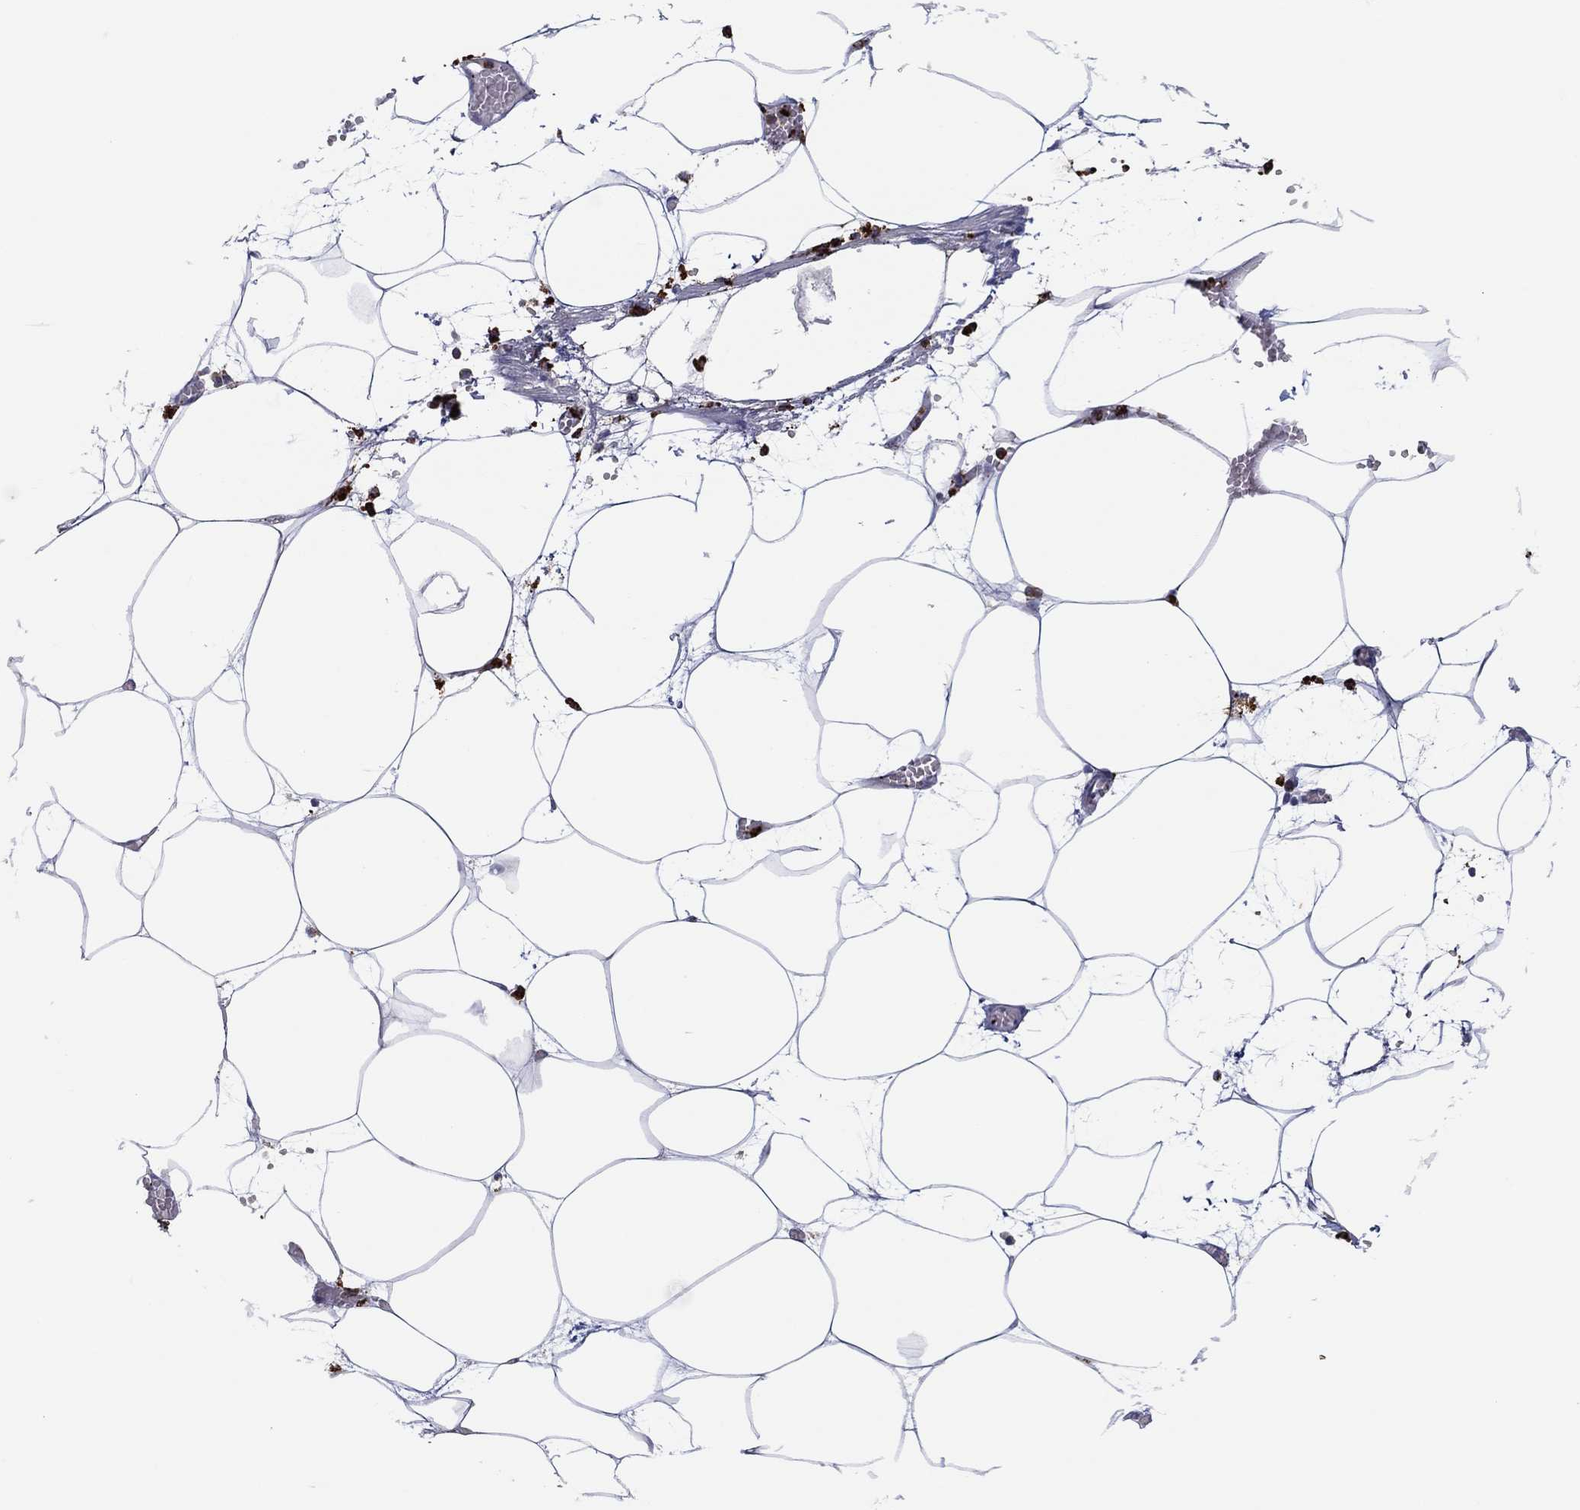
{"staining": {"intensity": "negative", "quantity": "none", "location": "none"}, "tissue": "adipose tissue", "cell_type": "Adipocytes", "image_type": "normal", "snomed": [{"axis": "morphology", "description": "Normal tissue, NOS"}, {"axis": "topography", "description": "Adipose tissue"}, {"axis": "topography", "description": "Pancreas"}, {"axis": "topography", "description": "Peripheral nerve tissue"}], "caption": "An IHC micrograph of normal adipose tissue is shown. There is no staining in adipocytes of adipose tissue. (Stains: DAB immunohistochemistry (IHC) with hematoxylin counter stain, Microscopy: brightfield microscopy at high magnification).", "gene": "PLAC8", "patient": {"sex": "female", "age": 58}}